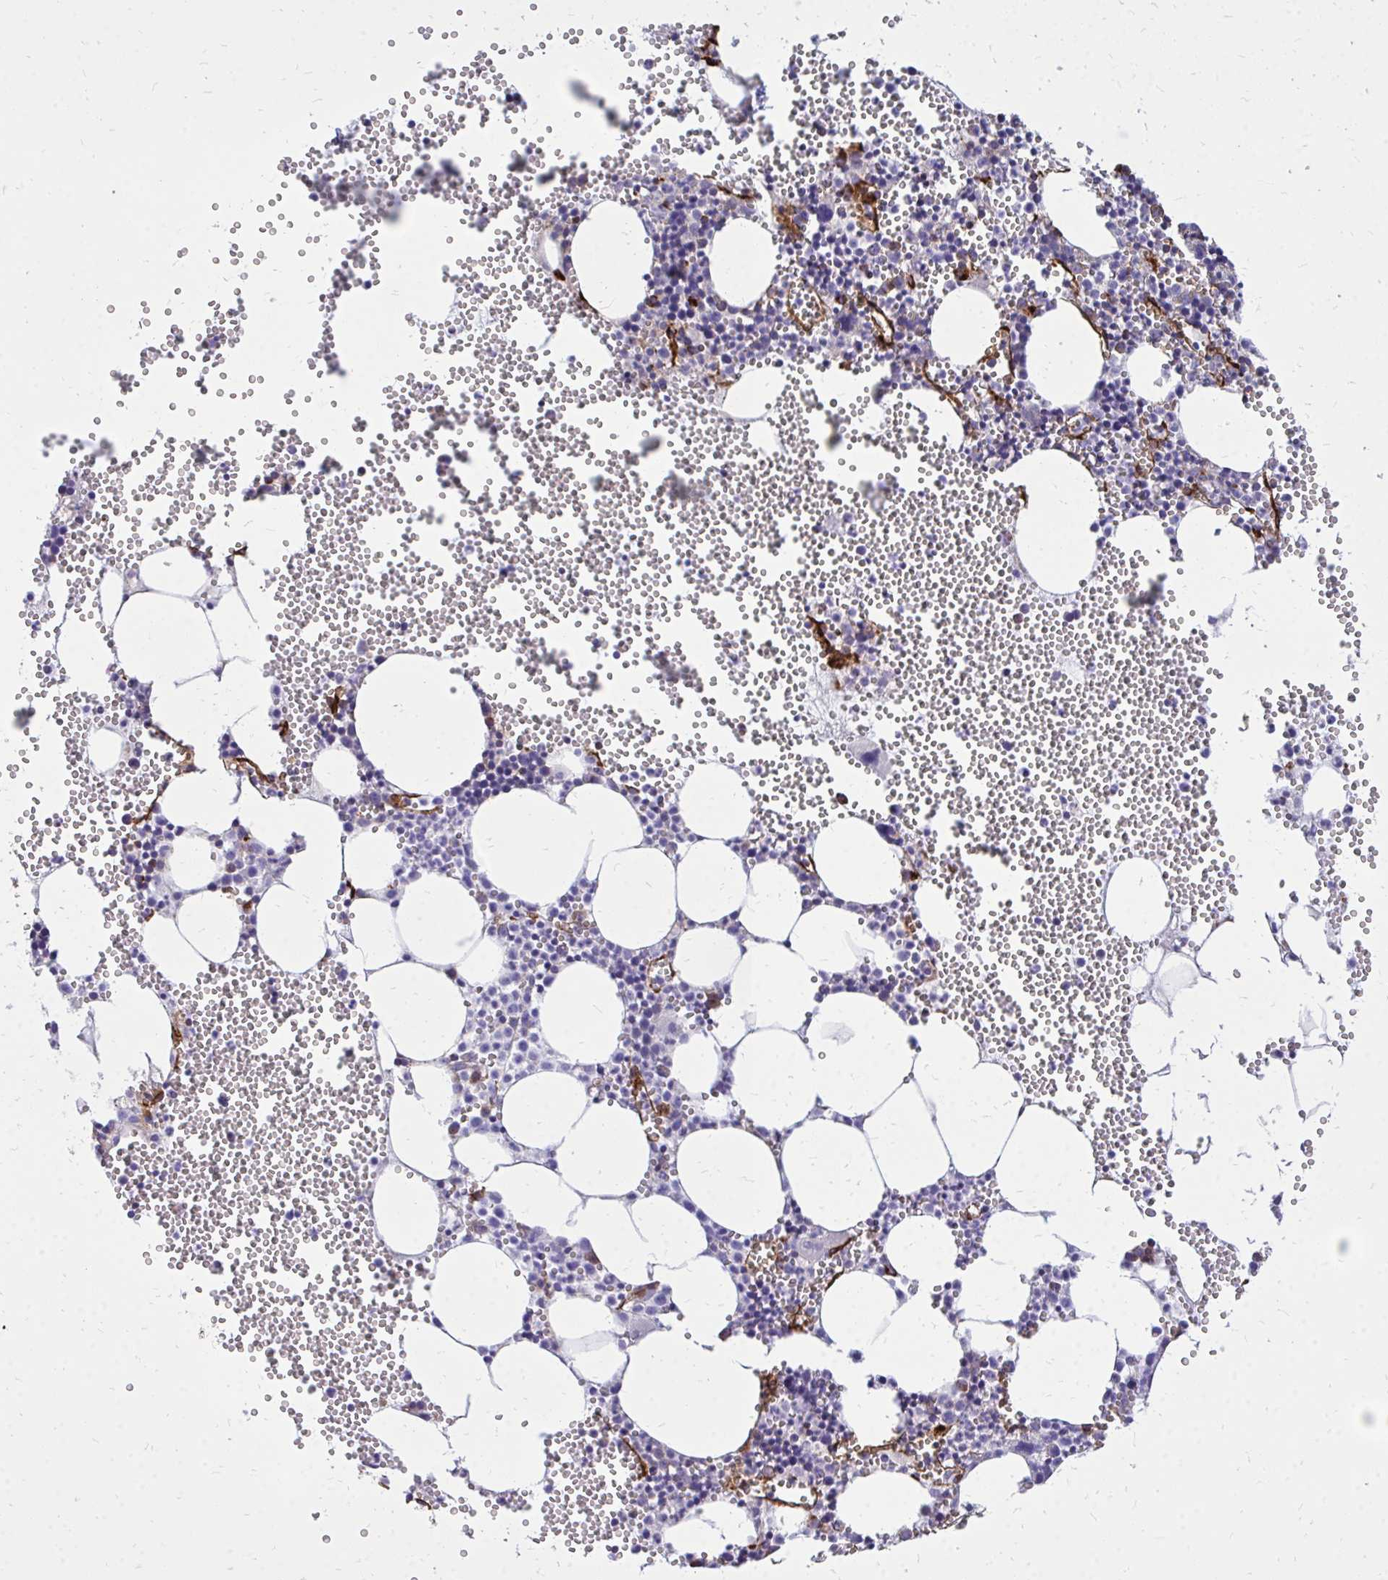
{"staining": {"intensity": "negative", "quantity": "none", "location": "none"}, "tissue": "bone marrow", "cell_type": "Hematopoietic cells", "image_type": "normal", "snomed": [{"axis": "morphology", "description": "Normal tissue, NOS"}, {"axis": "topography", "description": "Bone marrow"}], "caption": "Micrograph shows no significant protein staining in hematopoietic cells of benign bone marrow. (DAB IHC with hematoxylin counter stain).", "gene": "MARCKSL1", "patient": {"sex": "female", "age": 80}}